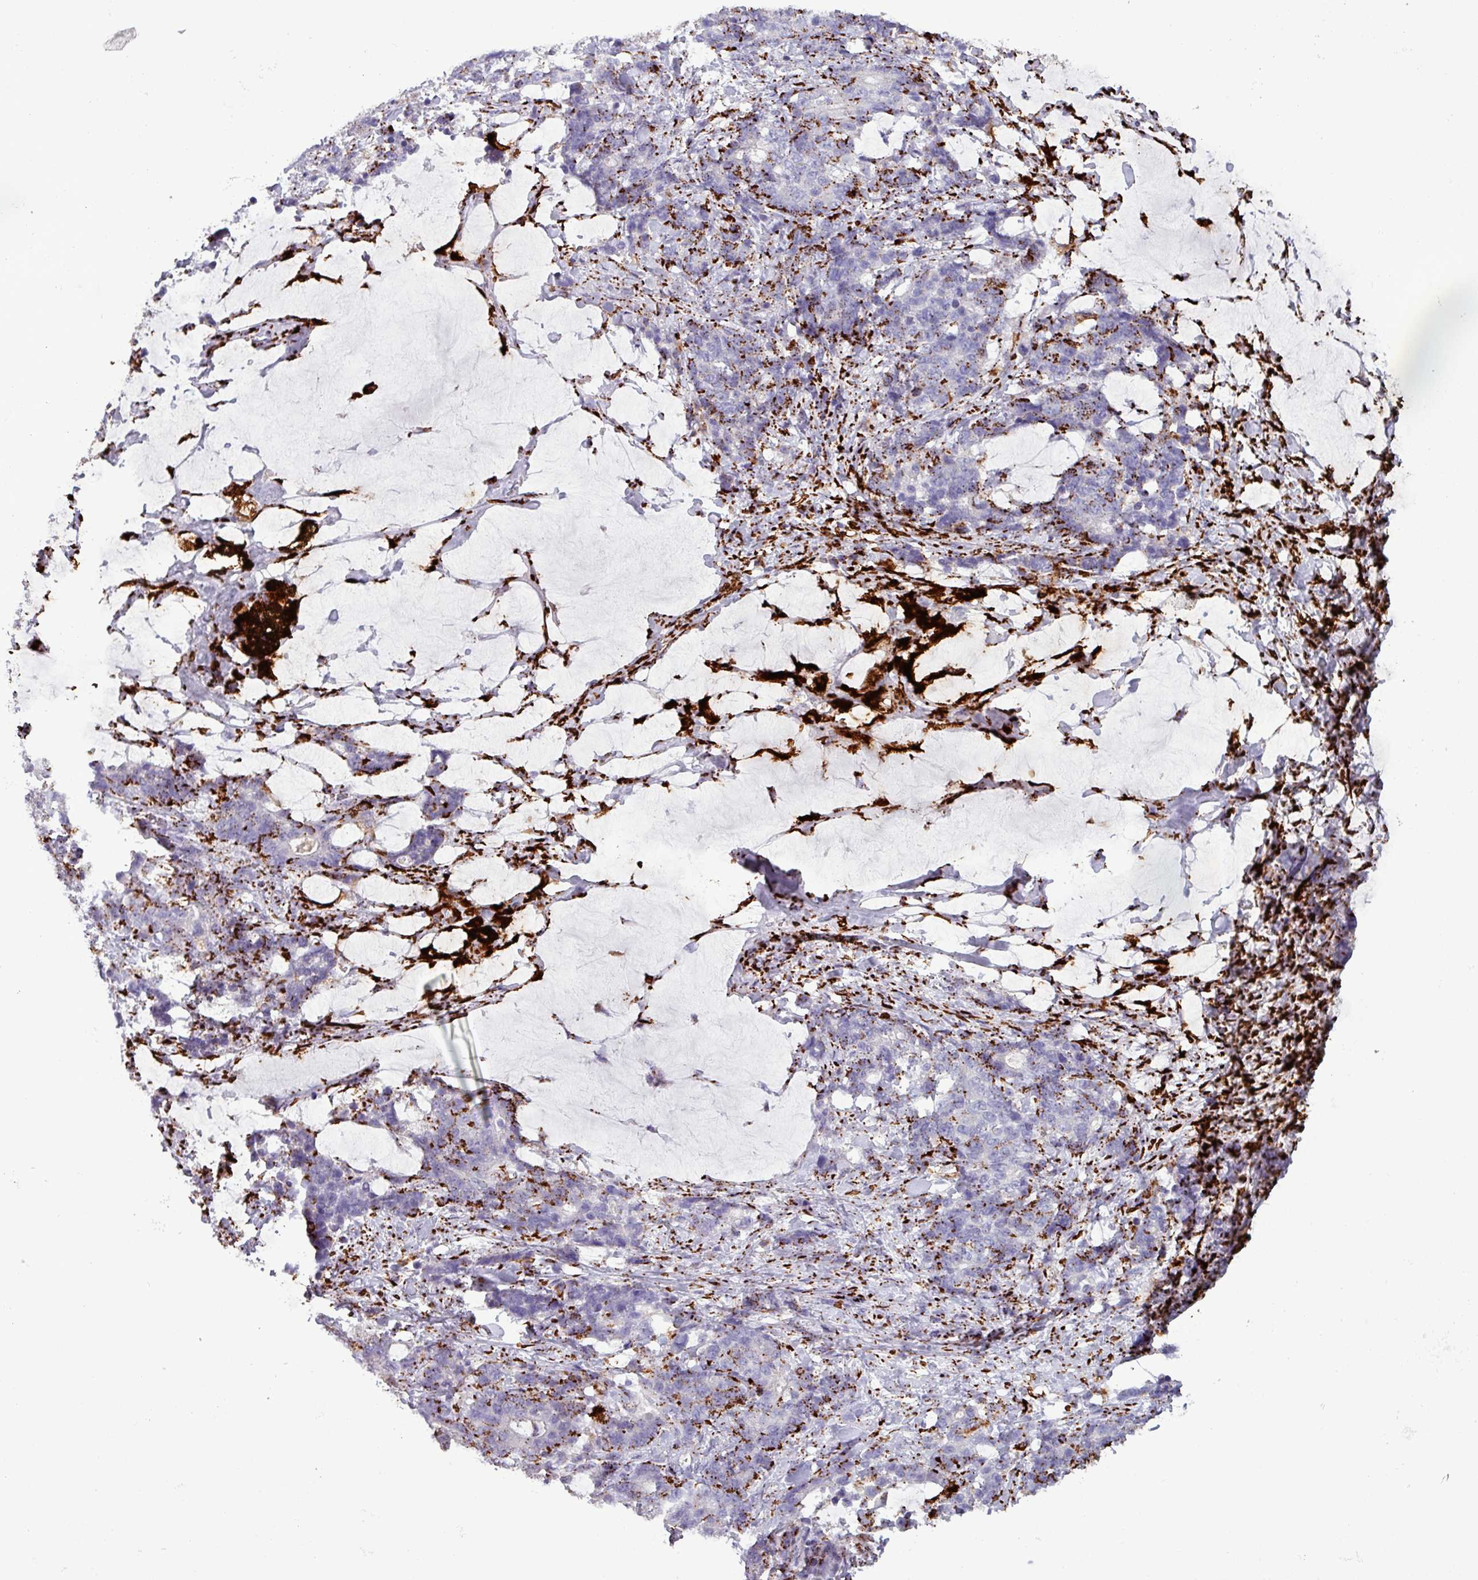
{"staining": {"intensity": "moderate", "quantity": "<25%", "location": "cytoplasmic/membranous"}, "tissue": "stomach cancer", "cell_type": "Tumor cells", "image_type": "cancer", "snomed": [{"axis": "morphology", "description": "Normal tissue, NOS"}, {"axis": "morphology", "description": "Adenocarcinoma, NOS"}, {"axis": "topography", "description": "Stomach"}], "caption": "IHC histopathology image of human stomach cancer stained for a protein (brown), which exhibits low levels of moderate cytoplasmic/membranous positivity in approximately <25% of tumor cells.", "gene": "PLIN2", "patient": {"sex": "female", "age": 64}}